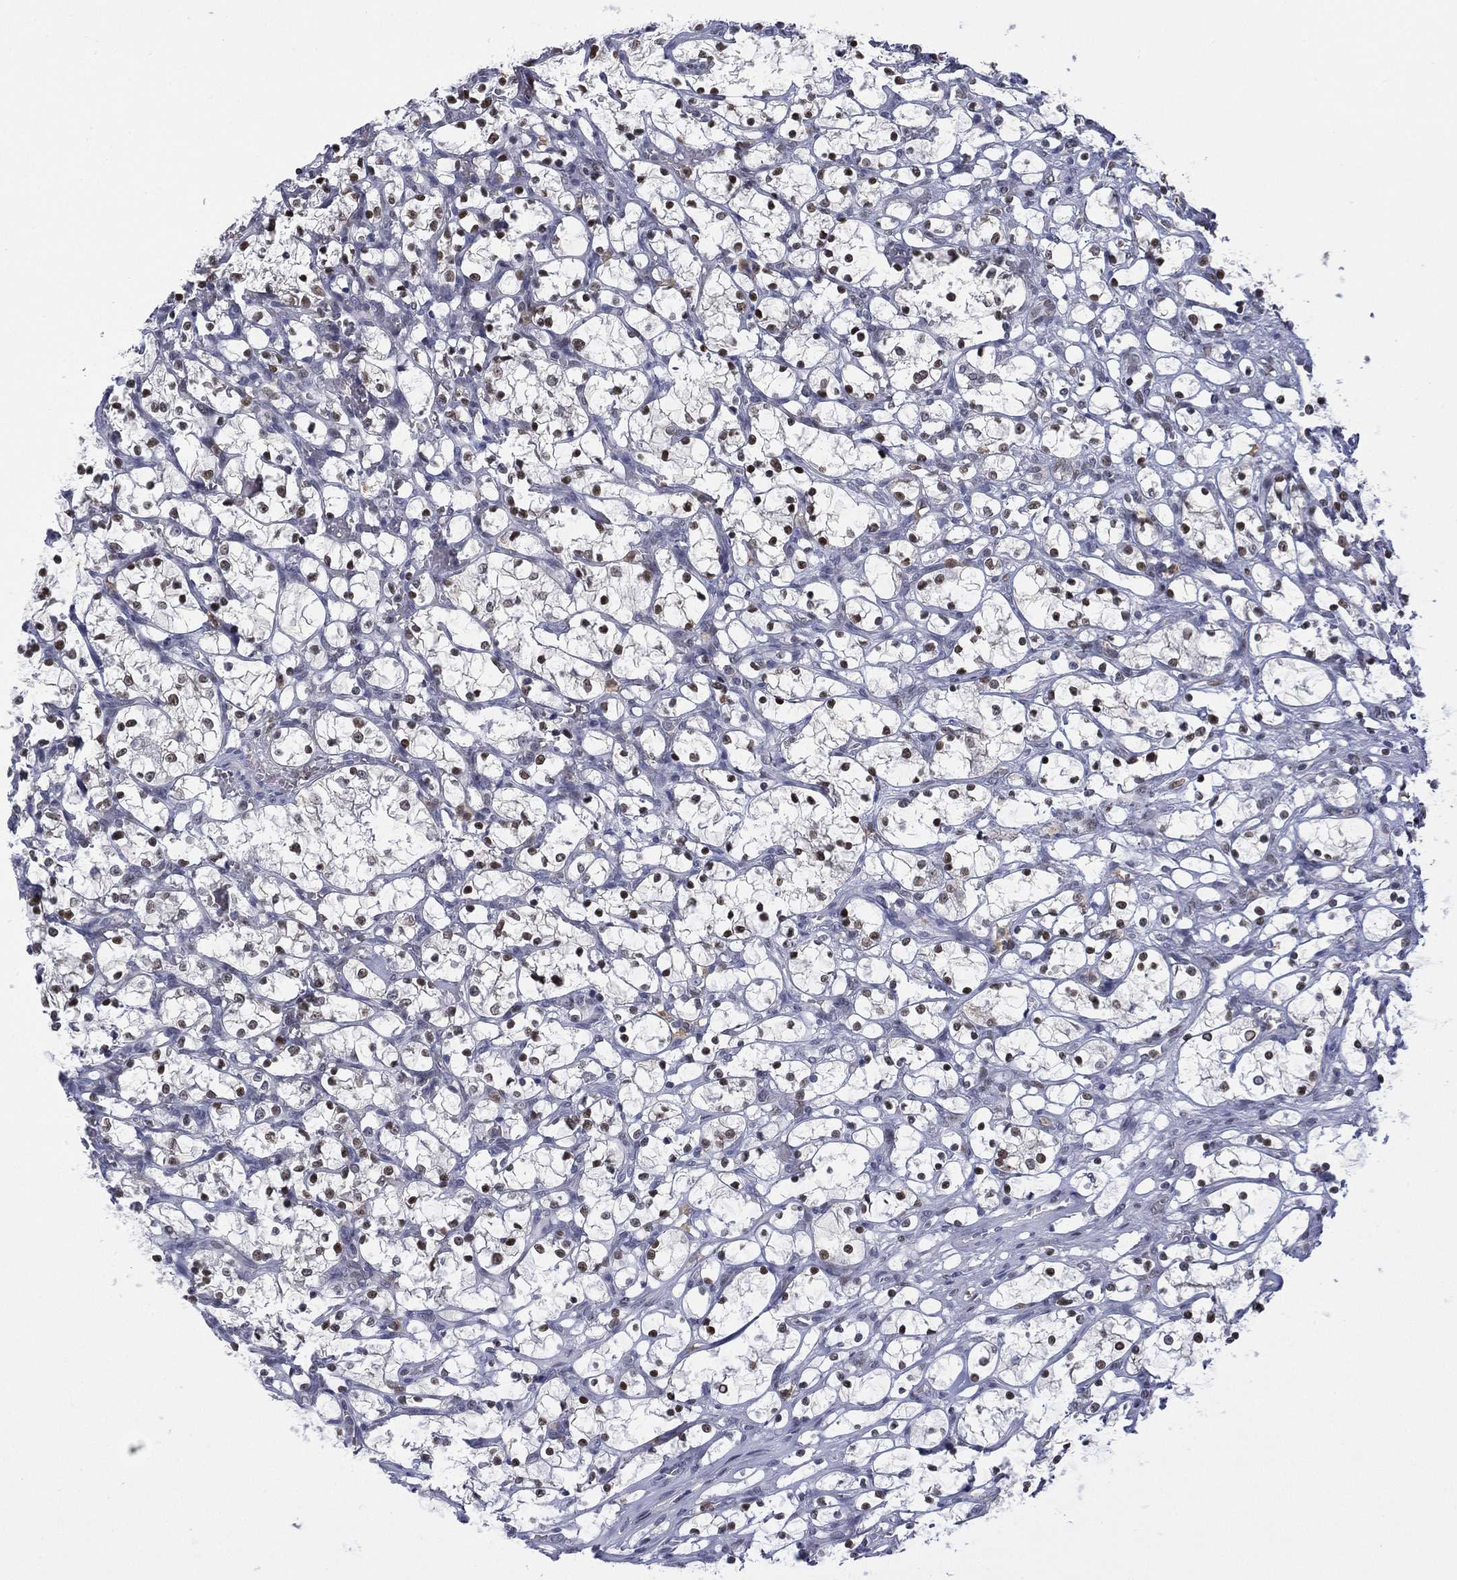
{"staining": {"intensity": "strong", "quantity": "<25%", "location": "nuclear"}, "tissue": "renal cancer", "cell_type": "Tumor cells", "image_type": "cancer", "snomed": [{"axis": "morphology", "description": "Adenocarcinoma, NOS"}, {"axis": "topography", "description": "Kidney"}], "caption": "Protein analysis of adenocarcinoma (renal) tissue shows strong nuclear positivity in approximately <25% of tumor cells.", "gene": "ZNF711", "patient": {"sex": "female", "age": 69}}